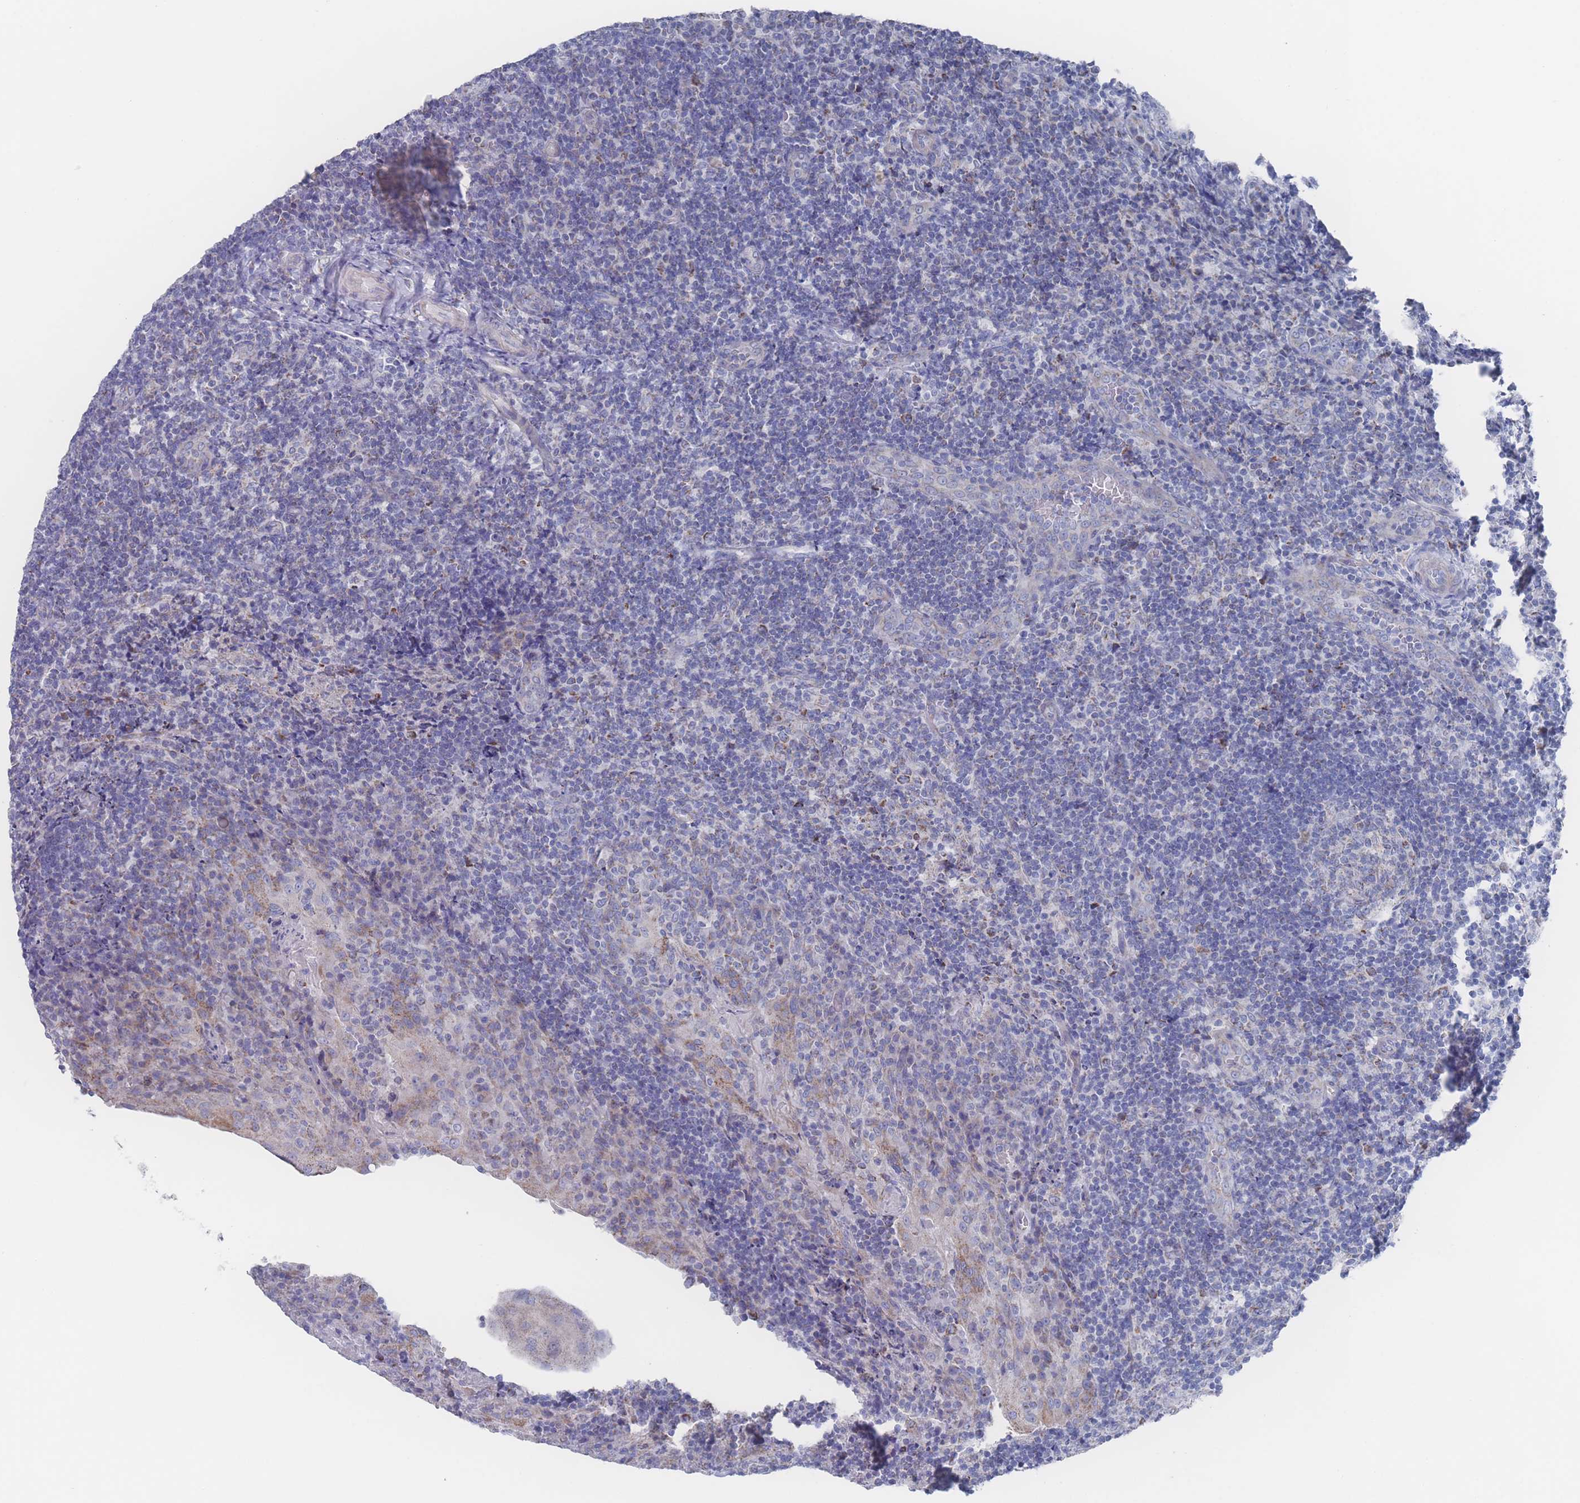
{"staining": {"intensity": "weak", "quantity": "<25%", "location": "cytoplasmic/membranous"}, "tissue": "tonsil", "cell_type": "Germinal center cells", "image_type": "normal", "snomed": [{"axis": "morphology", "description": "Normal tissue, NOS"}, {"axis": "topography", "description": "Tonsil"}], "caption": "The IHC histopathology image has no significant expression in germinal center cells of tonsil.", "gene": "SNPH", "patient": {"sex": "male", "age": 17}}